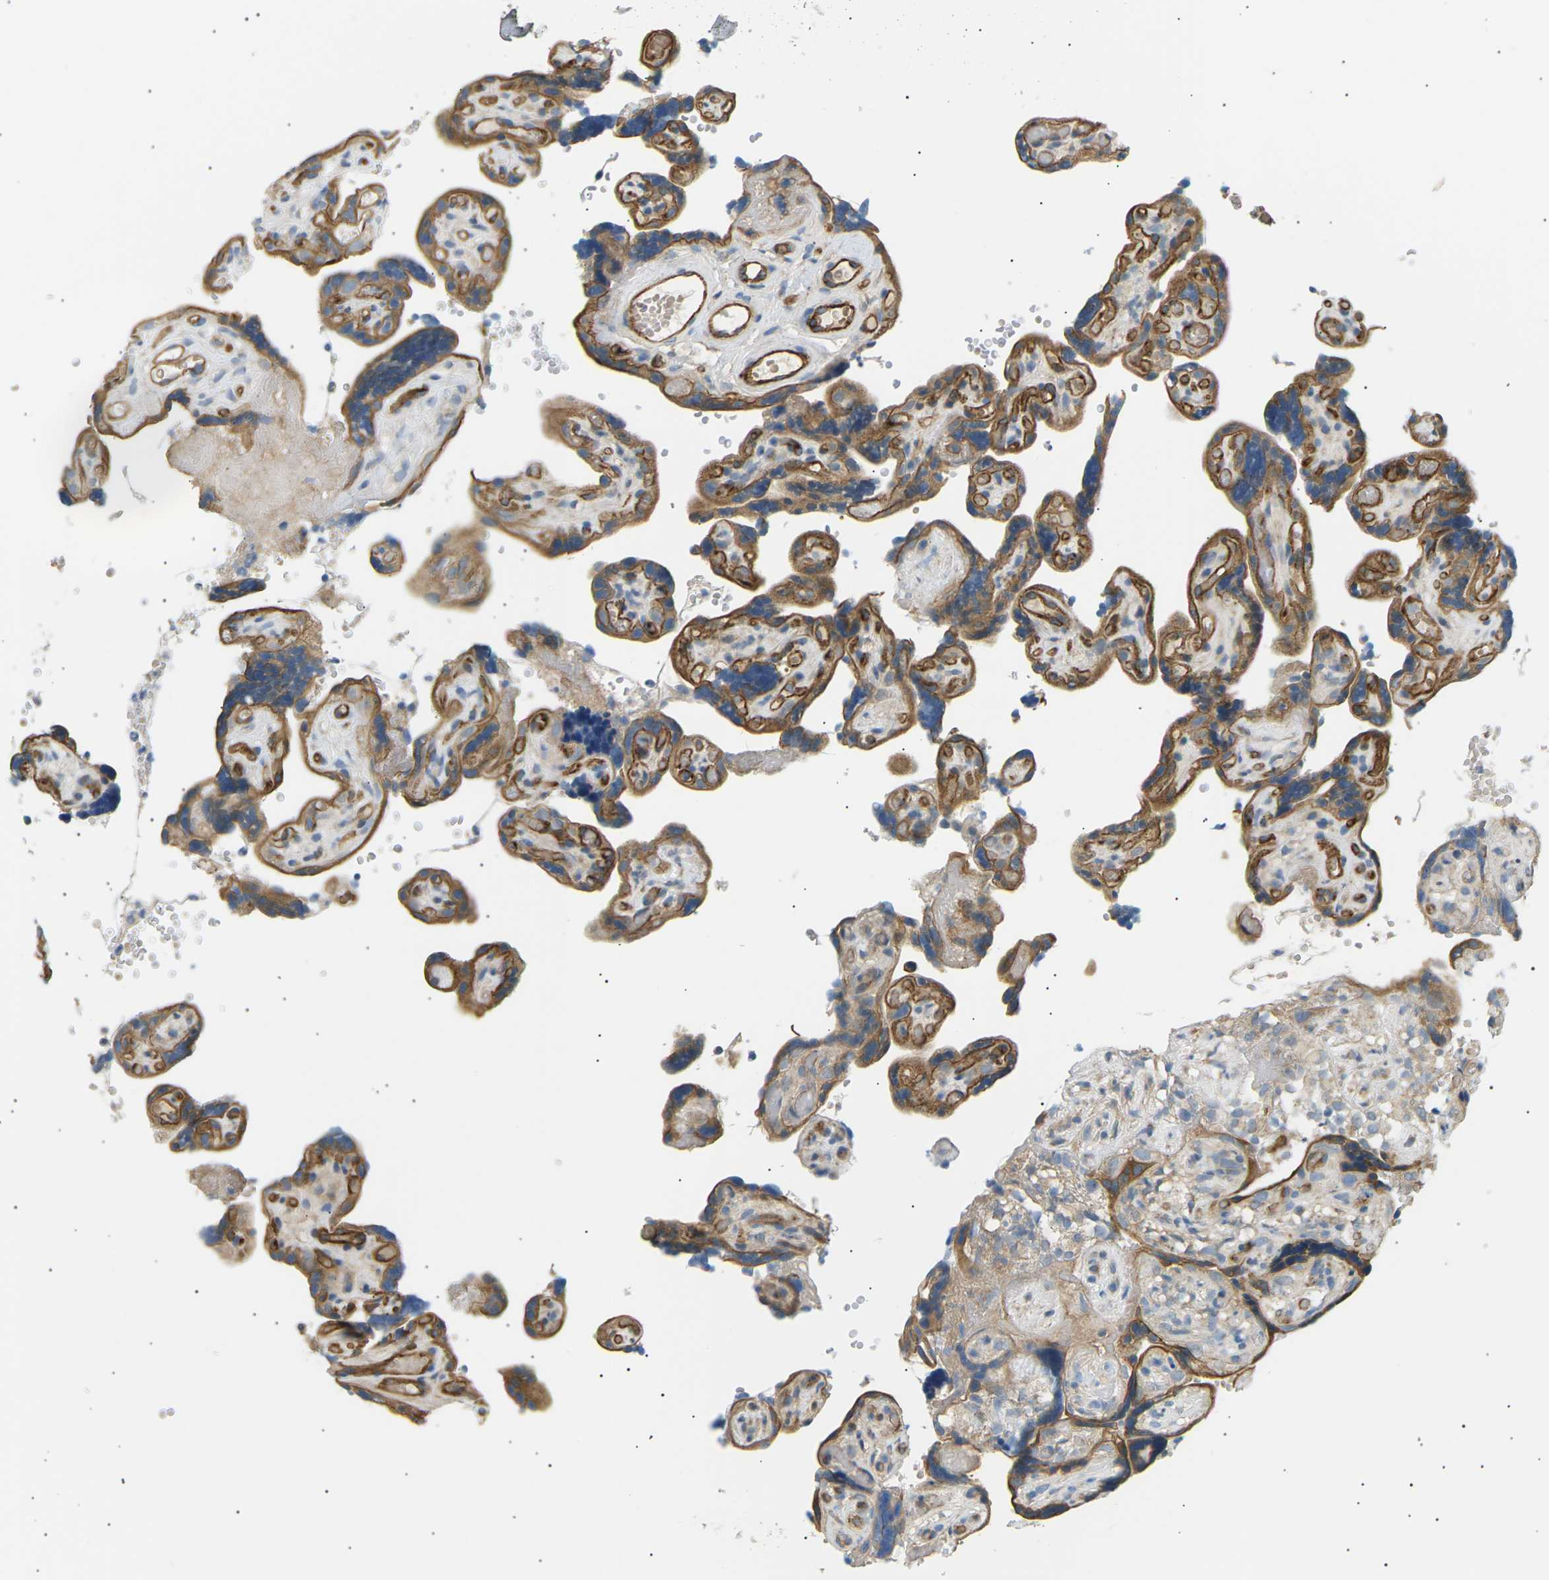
{"staining": {"intensity": "strong", "quantity": "25%-75%", "location": "cytoplasmic/membranous"}, "tissue": "placenta", "cell_type": "Decidual cells", "image_type": "normal", "snomed": [{"axis": "morphology", "description": "Normal tissue, NOS"}, {"axis": "topography", "description": "Placenta"}], "caption": "DAB immunohistochemical staining of unremarkable placenta reveals strong cytoplasmic/membranous protein staining in about 25%-75% of decidual cells.", "gene": "TBC1D8", "patient": {"sex": "female", "age": 30}}